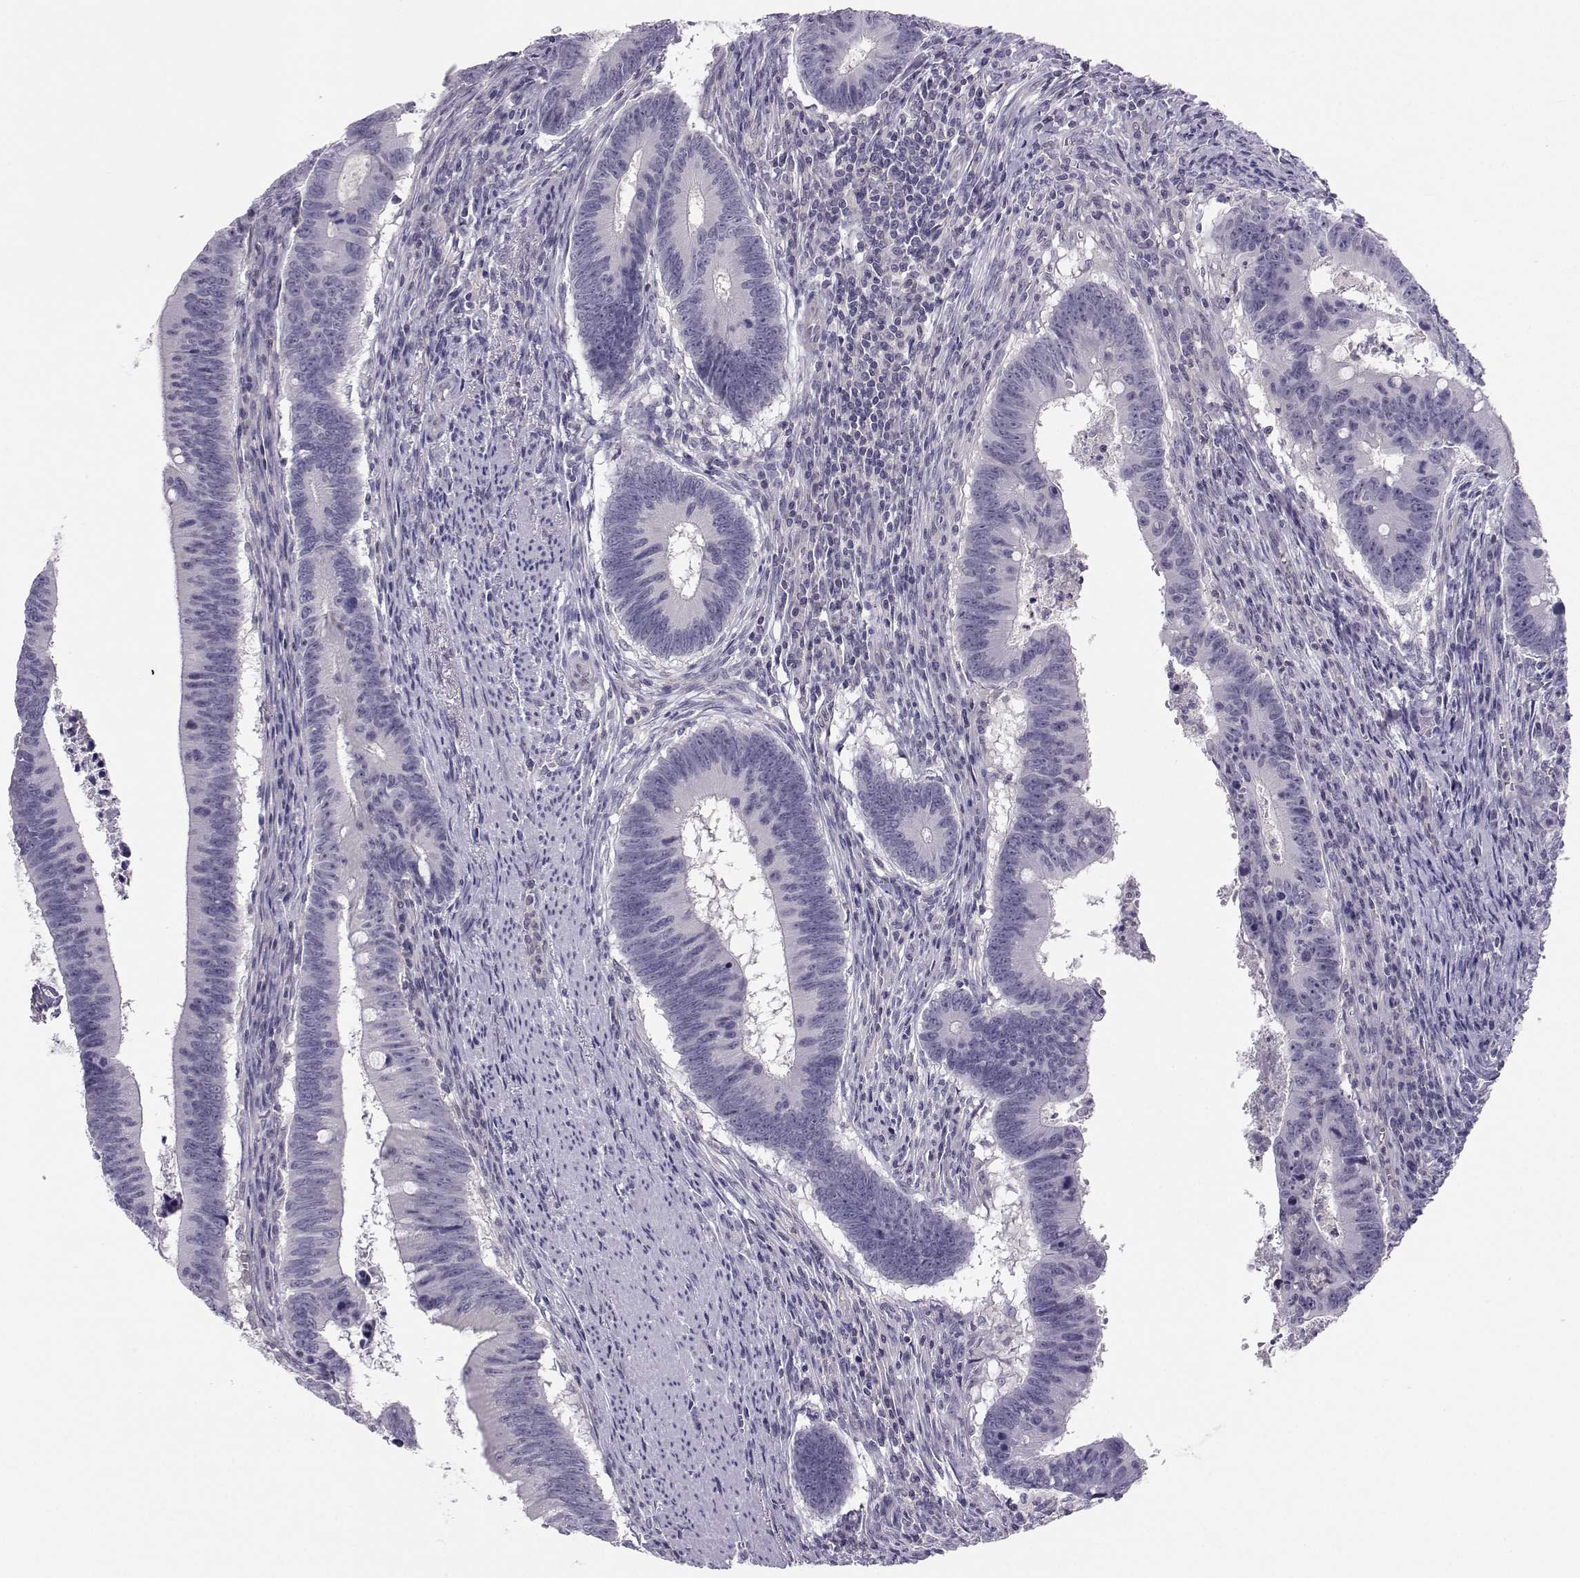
{"staining": {"intensity": "negative", "quantity": "none", "location": "none"}, "tissue": "colorectal cancer", "cell_type": "Tumor cells", "image_type": "cancer", "snomed": [{"axis": "morphology", "description": "Adenocarcinoma, NOS"}, {"axis": "topography", "description": "Colon"}], "caption": "Immunohistochemistry (IHC) histopathology image of neoplastic tissue: human colorectal adenocarcinoma stained with DAB (3,3'-diaminobenzidine) demonstrates no significant protein positivity in tumor cells.", "gene": "MROH7", "patient": {"sex": "female", "age": 87}}